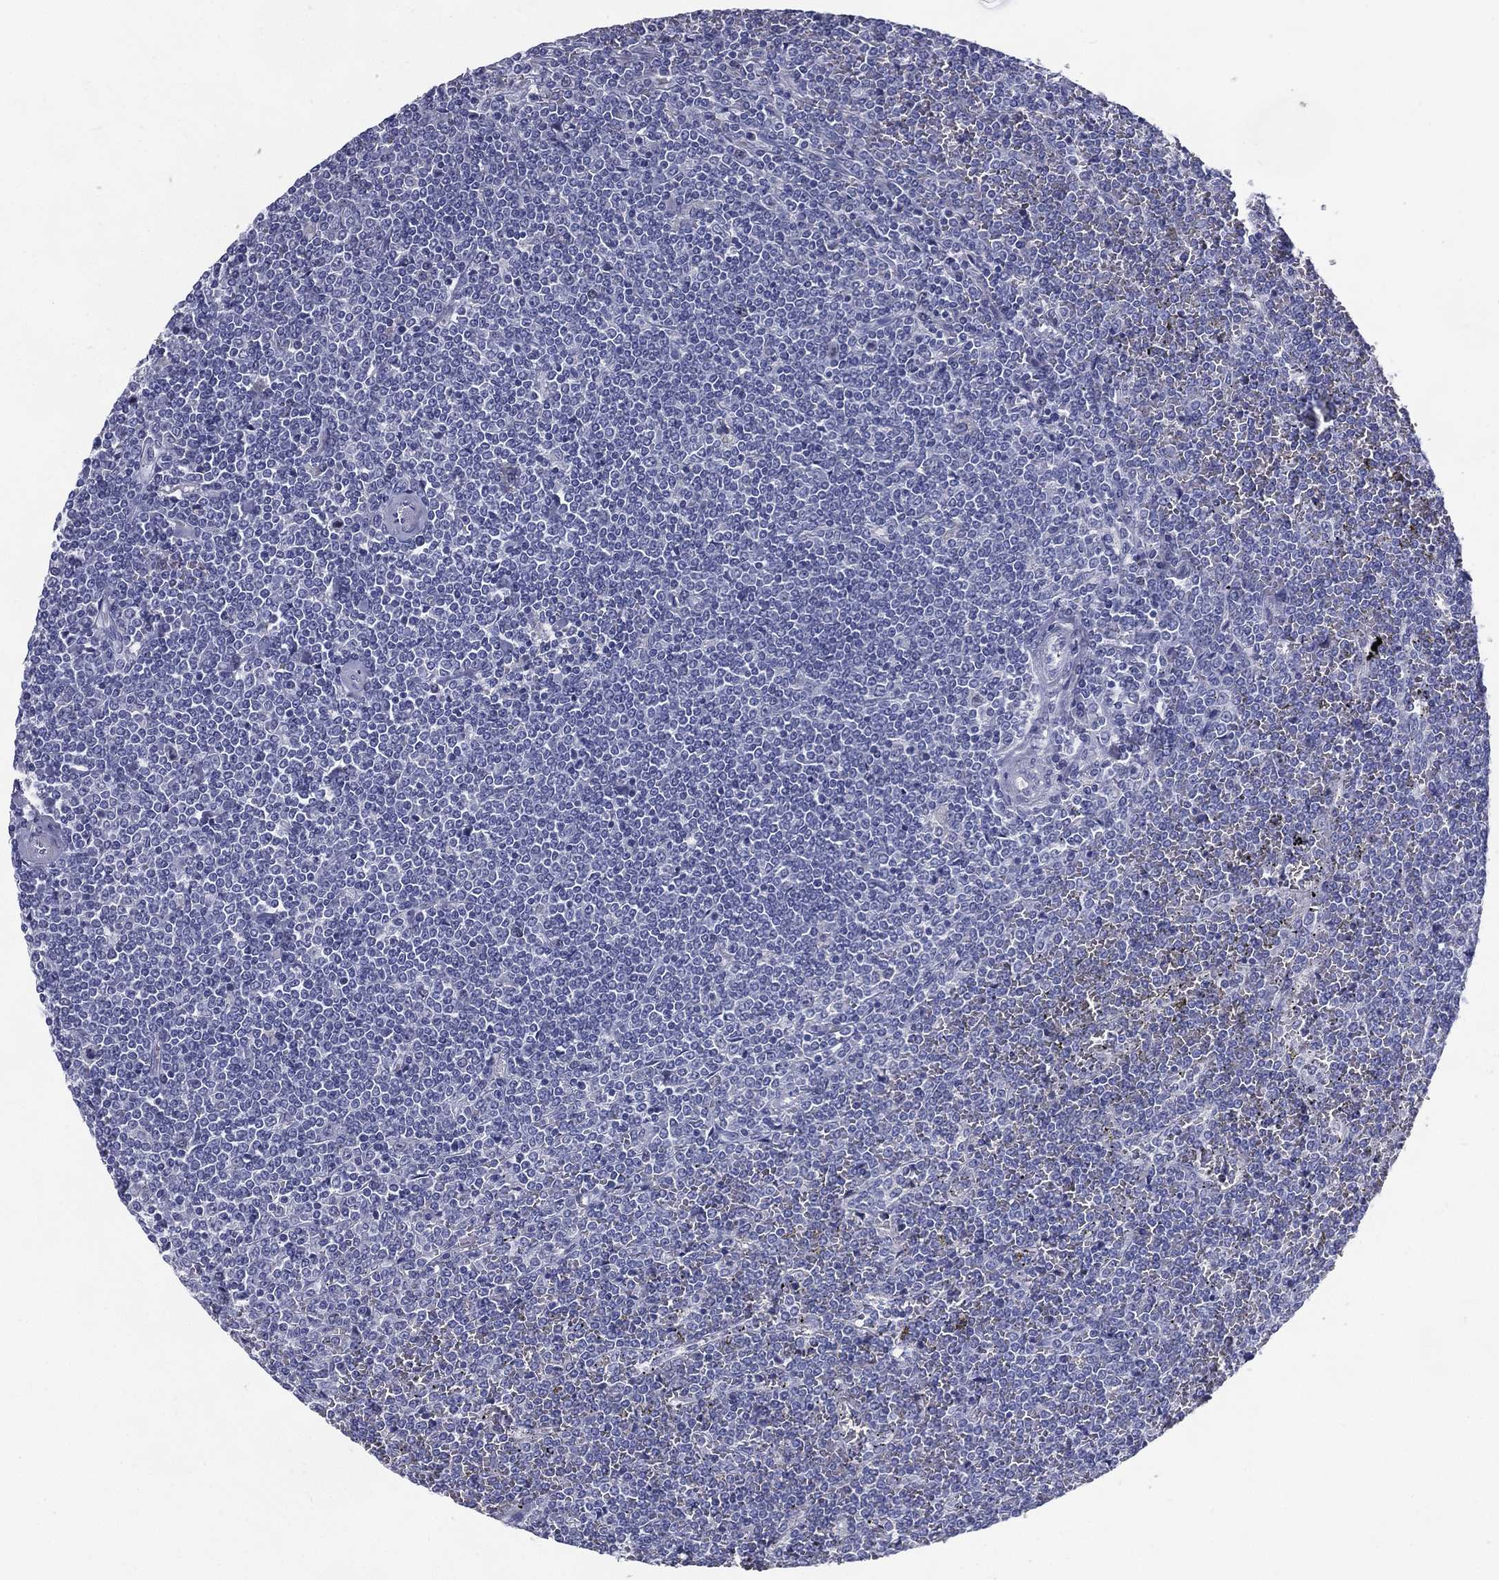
{"staining": {"intensity": "negative", "quantity": "none", "location": "none"}, "tissue": "lymphoma", "cell_type": "Tumor cells", "image_type": "cancer", "snomed": [{"axis": "morphology", "description": "Malignant lymphoma, non-Hodgkin's type, Low grade"}, {"axis": "topography", "description": "Spleen"}], "caption": "DAB (3,3'-diaminobenzidine) immunohistochemical staining of lymphoma demonstrates no significant staining in tumor cells. (Brightfield microscopy of DAB immunohistochemistry (IHC) at high magnification).", "gene": "KIF2C", "patient": {"sex": "female", "age": 19}}